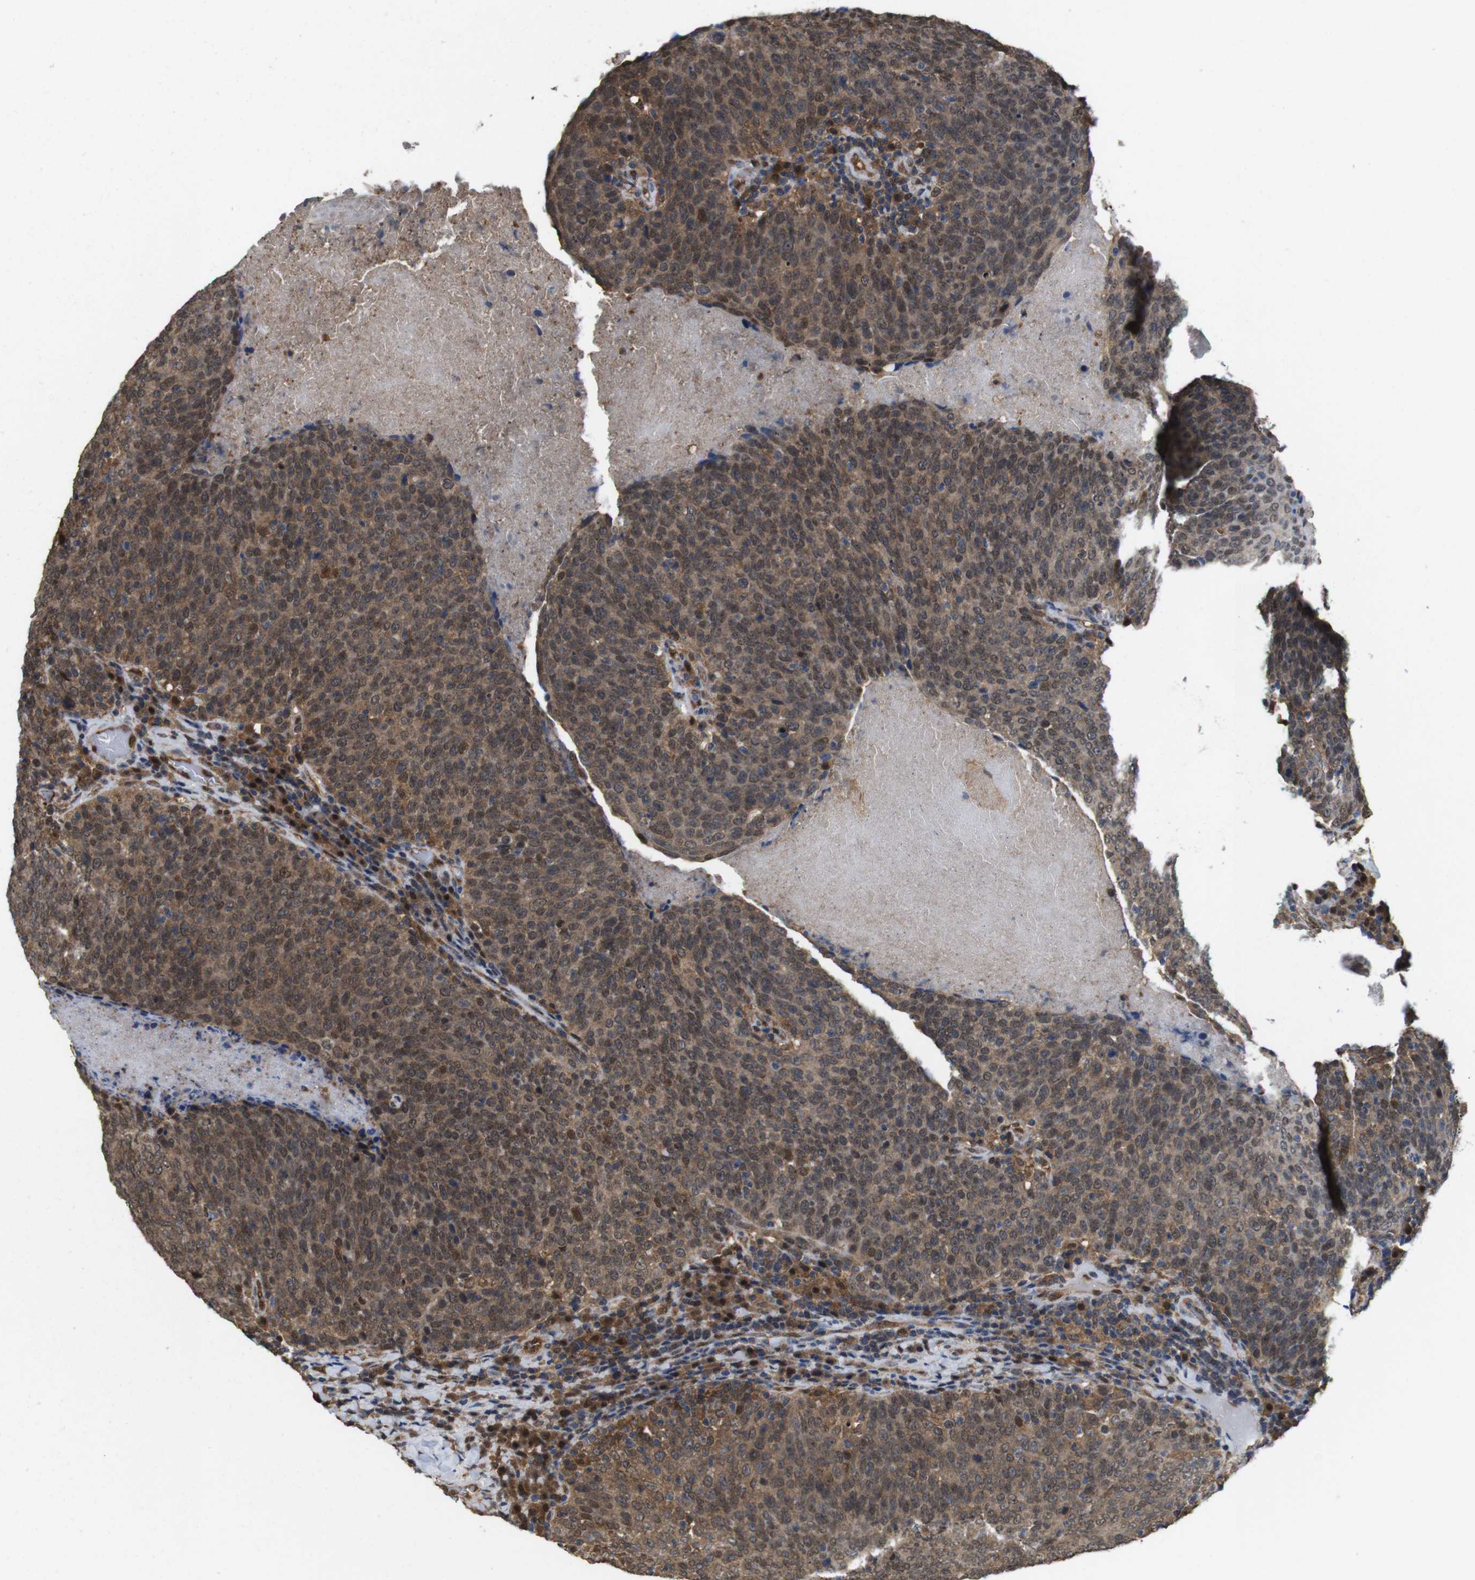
{"staining": {"intensity": "moderate", "quantity": ">75%", "location": "cytoplasmic/membranous,nuclear"}, "tissue": "head and neck cancer", "cell_type": "Tumor cells", "image_type": "cancer", "snomed": [{"axis": "morphology", "description": "Squamous cell carcinoma, NOS"}, {"axis": "morphology", "description": "Squamous cell carcinoma, metastatic, NOS"}, {"axis": "topography", "description": "Lymph node"}, {"axis": "topography", "description": "Head-Neck"}], "caption": "Tumor cells display medium levels of moderate cytoplasmic/membranous and nuclear positivity in approximately >75% of cells in human squamous cell carcinoma (head and neck). Ihc stains the protein of interest in brown and the nuclei are stained blue.", "gene": "YWHAG", "patient": {"sex": "male", "age": 62}}